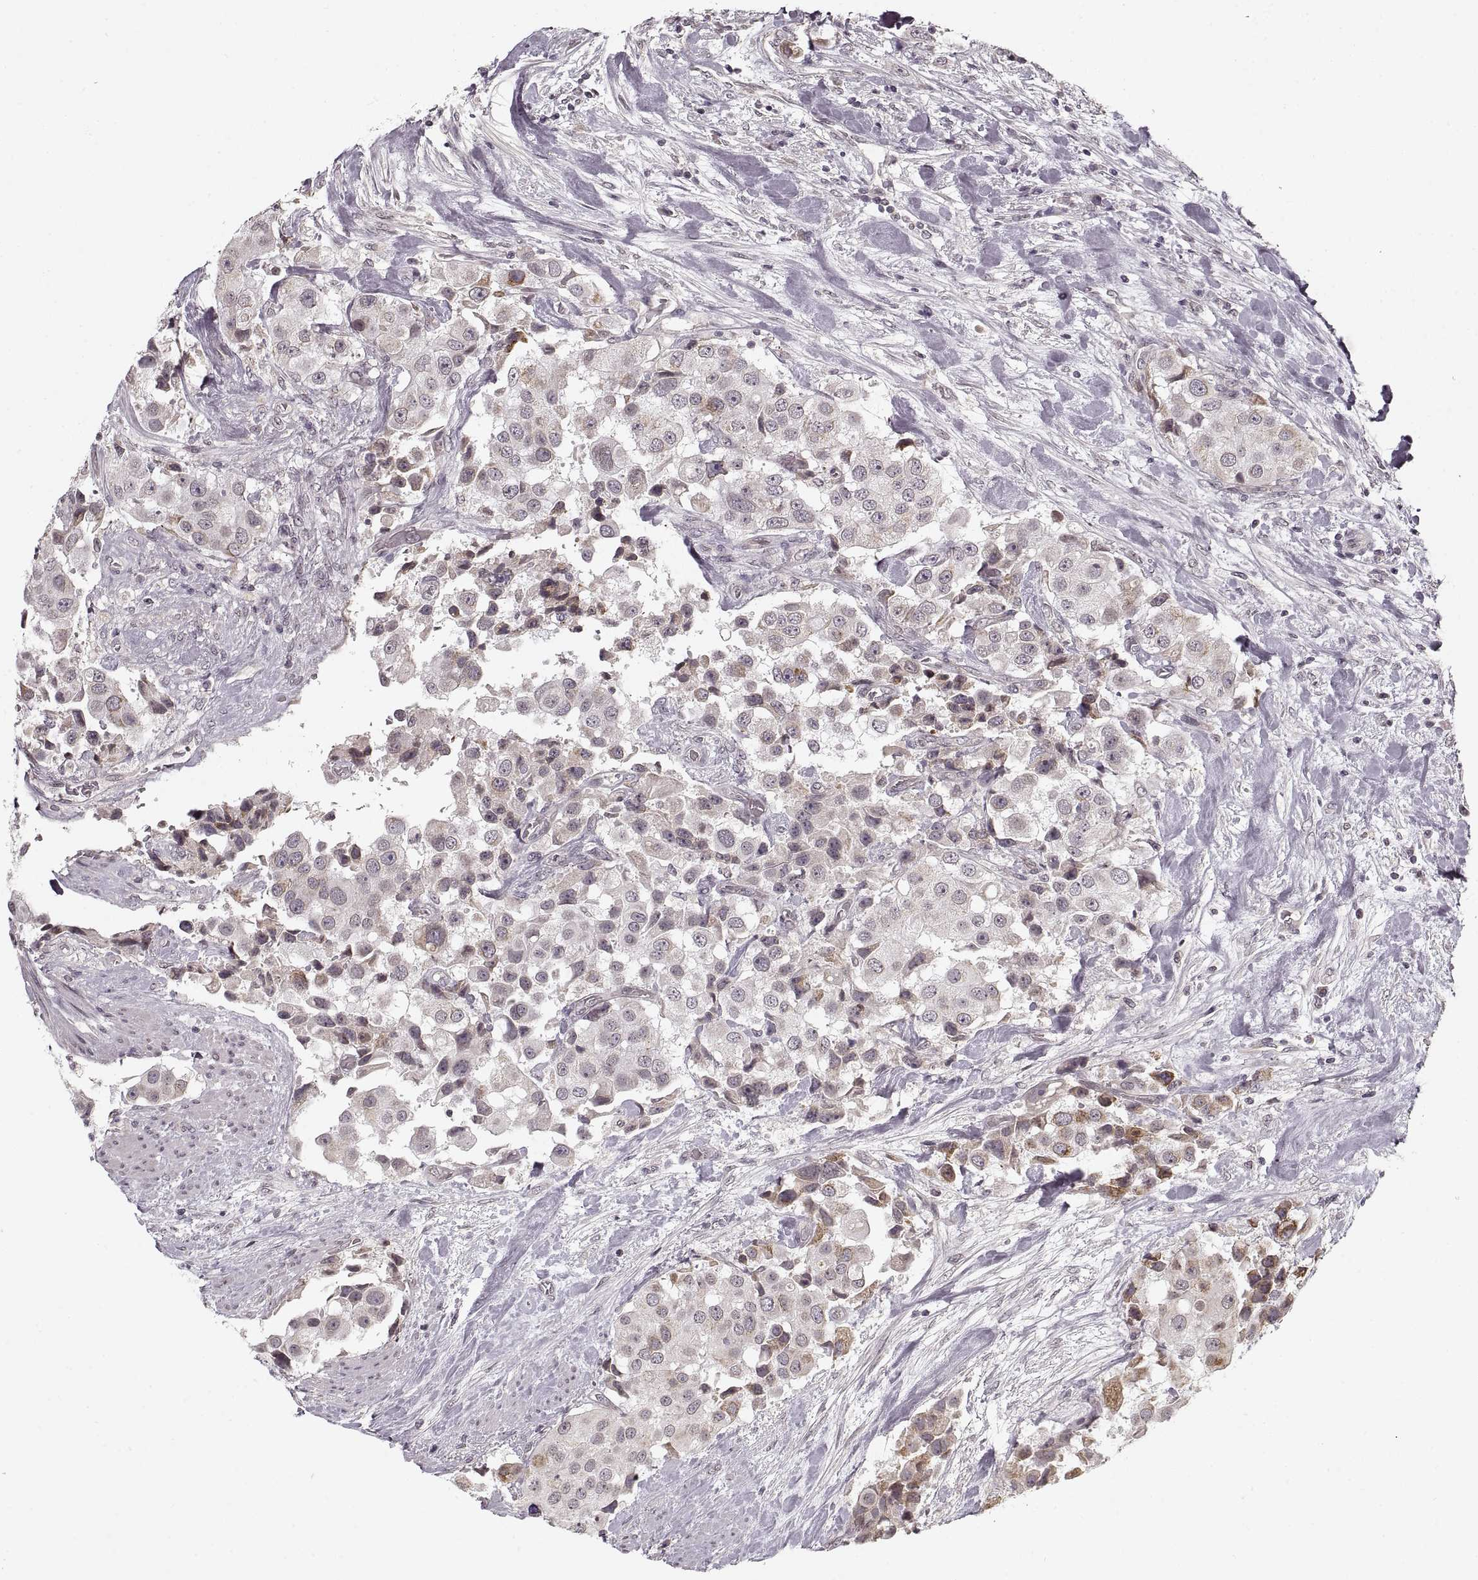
{"staining": {"intensity": "moderate", "quantity": "<25%", "location": "cytoplasmic/membranous"}, "tissue": "urothelial cancer", "cell_type": "Tumor cells", "image_type": "cancer", "snomed": [{"axis": "morphology", "description": "Urothelial carcinoma, High grade"}, {"axis": "topography", "description": "Urinary bladder"}], "caption": "Immunohistochemical staining of urothelial cancer exhibits moderate cytoplasmic/membranous protein positivity in approximately <25% of tumor cells.", "gene": "ASIC3", "patient": {"sex": "female", "age": 64}}